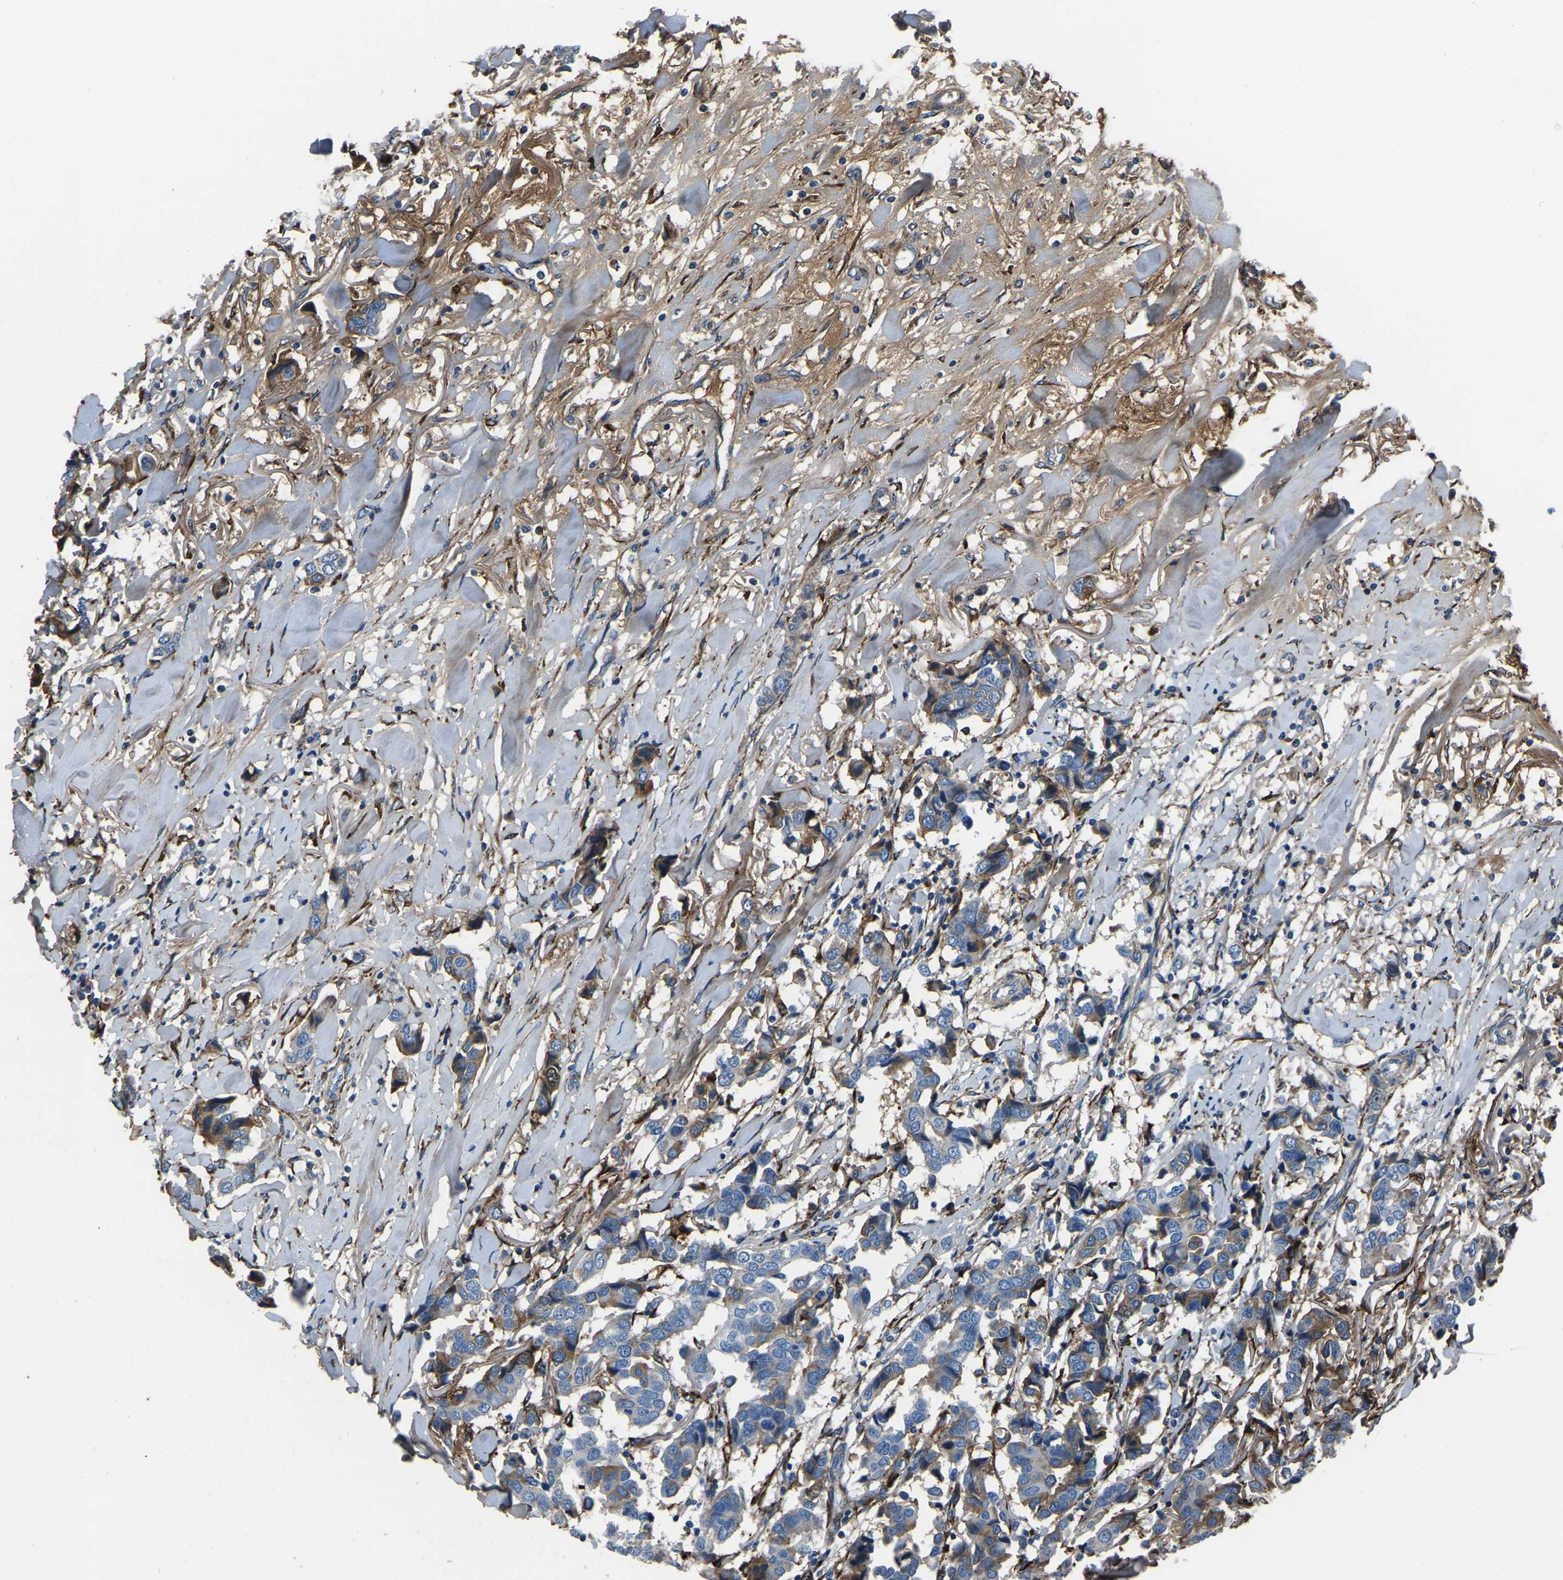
{"staining": {"intensity": "moderate", "quantity": "25%-75%", "location": "cytoplasmic/membranous"}, "tissue": "breast cancer", "cell_type": "Tumor cells", "image_type": "cancer", "snomed": [{"axis": "morphology", "description": "Duct carcinoma"}, {"axis": "topography", "description": "Breast"}], "caption": "An immunohistochemistry micrograph of neoplastic tissue is shown. Protein staining in brown shows moderate cytoplasmic/membranous positivity in breast invasive ductal carcinoma within tumor cells. The staining was performed using DAB (3,3'-diaminobenzidine), with brown indicating positive protein expression. Nuclei are stained blue with hematoxylin.", "gene": "COL3A1", "patient": {"sex": "female", "age": 80}}